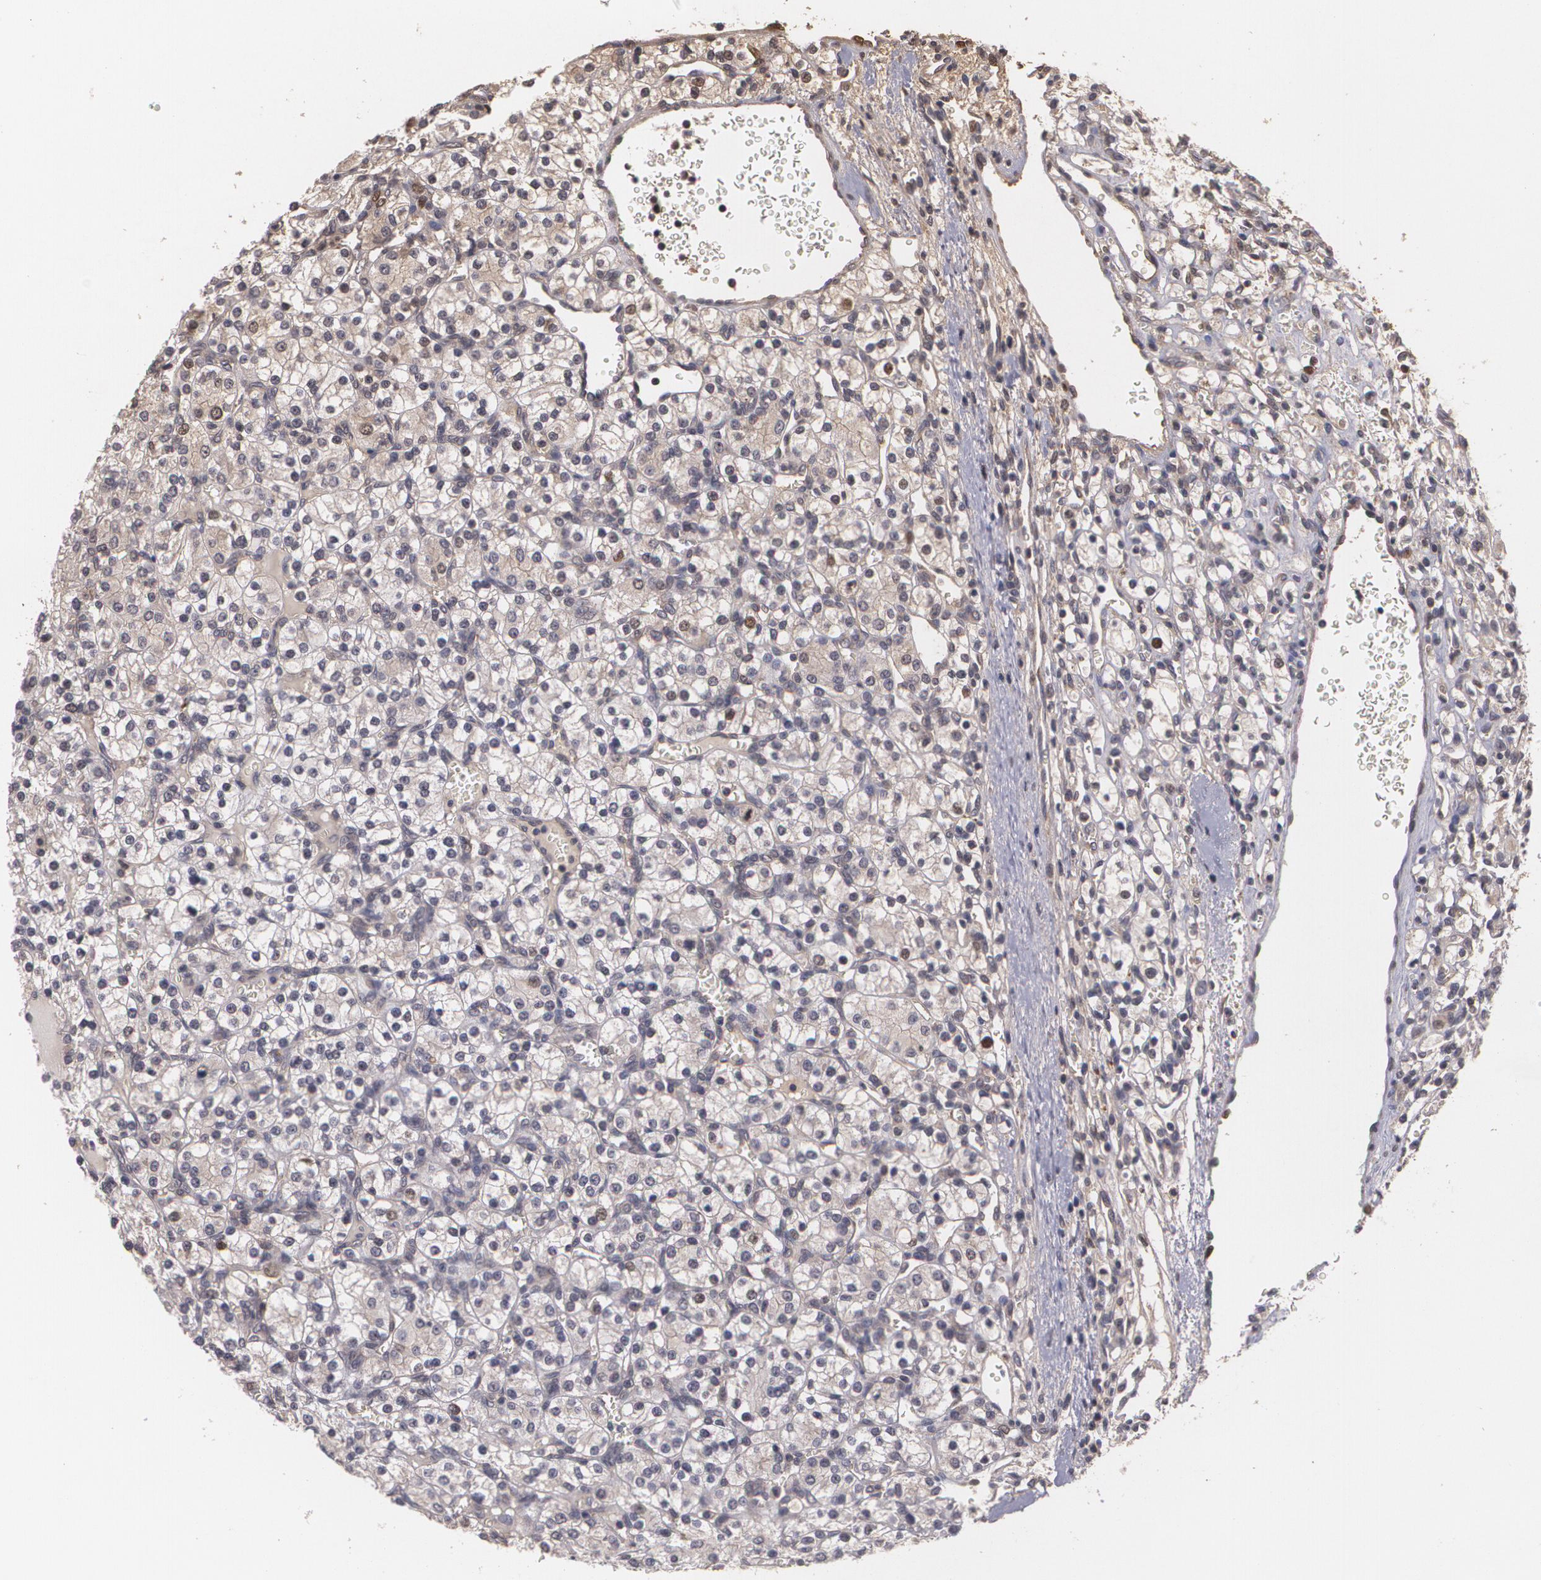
{"staining": {"intensity": "weak", "quantity": ">75%", "location": "cytoplasmic/membranous,nuclear"}, "tissue": "renal cancer", "cell_type": "Tumor cells", "image_type": "cancer", "snomed": [{"axis": "morphology", "description": "Adenocarcinoma, NOS"}, {"axis": "topography", "description": "Kidney"}], "caption": "About >75% of tumor cells in renal cancer exhibit weak cytoplasmic/membranous and nuclear protein positivity as visualized by brown immunohistochemical staining.", "gene": "BRCA1", "patient": {"sex": "female", "age": 62}}